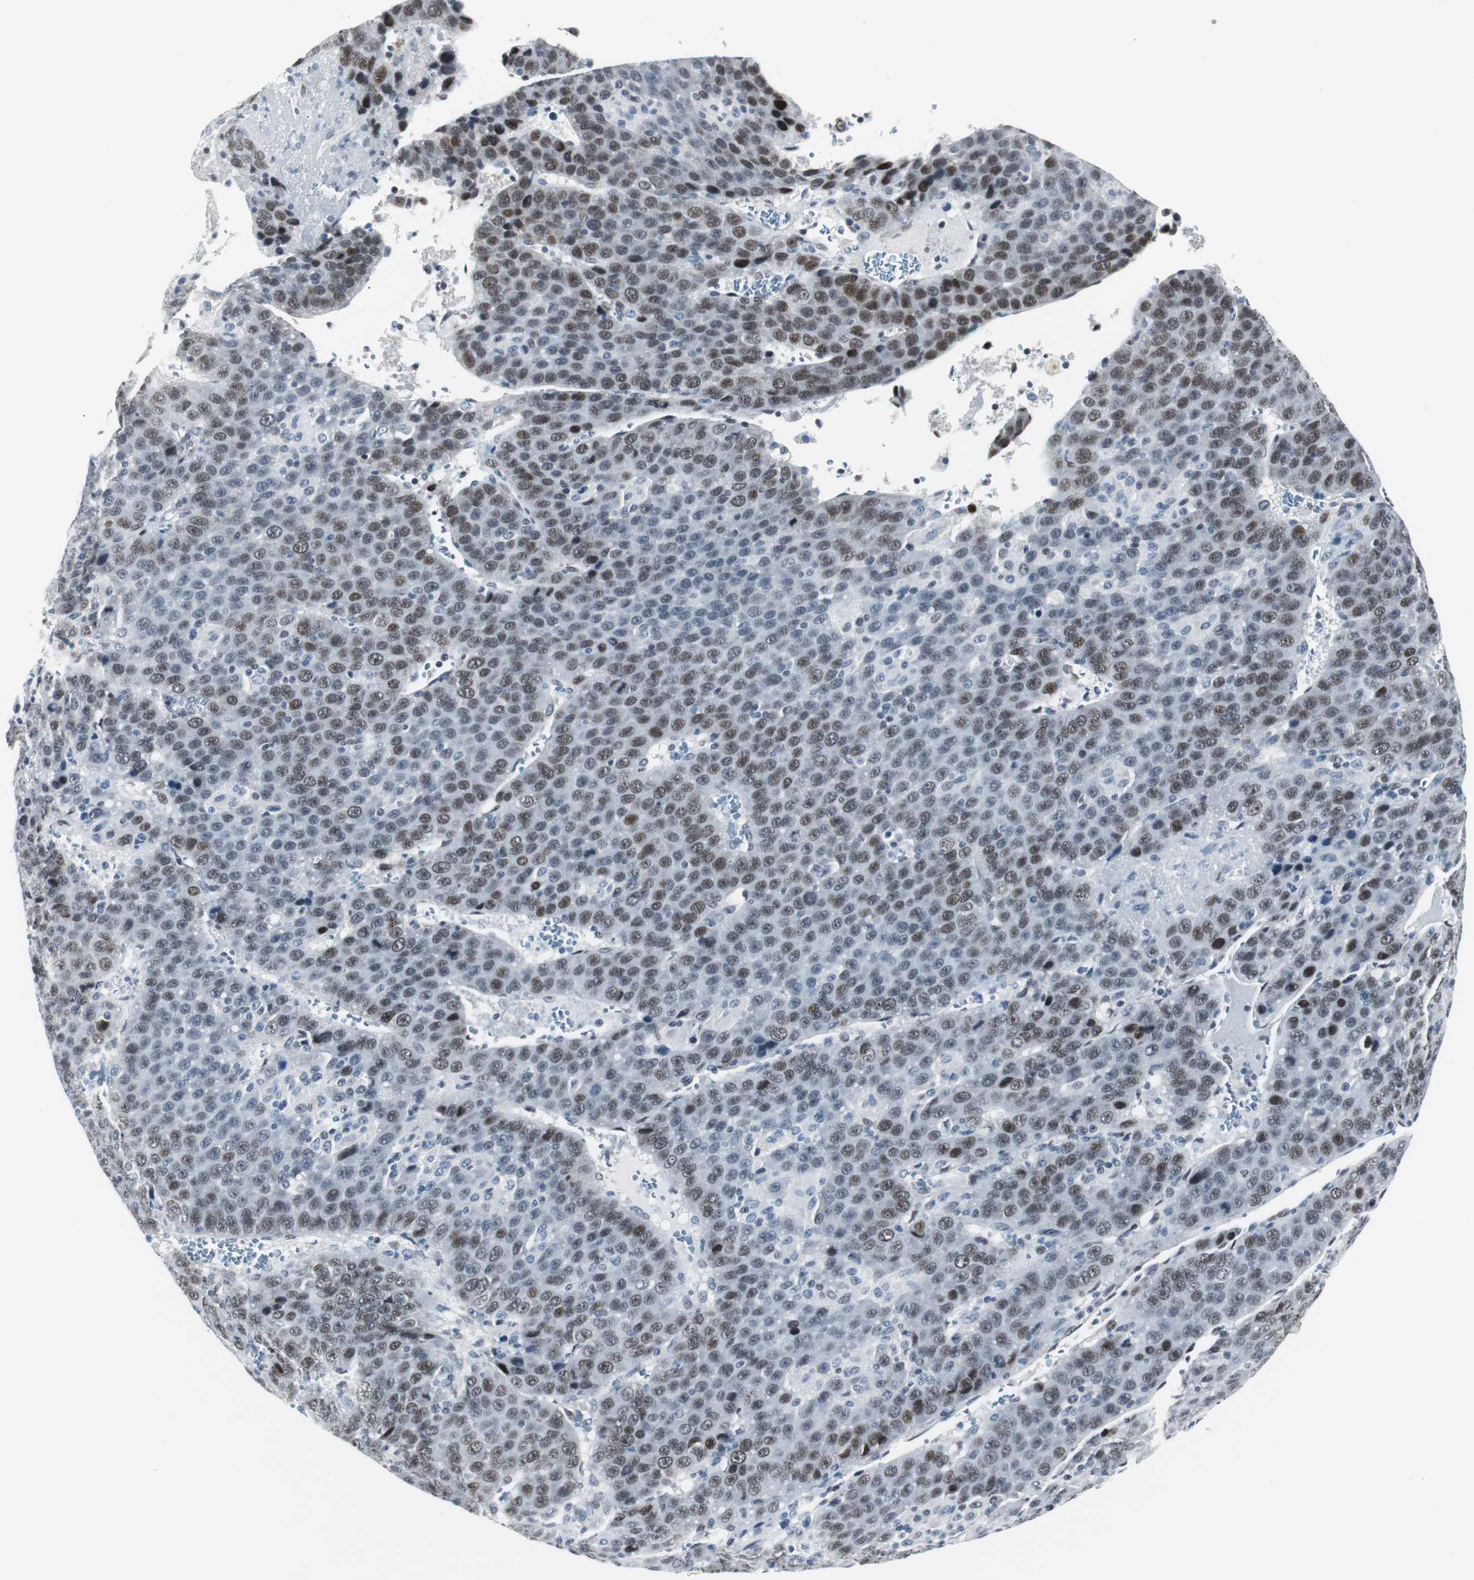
{"staining": {"intensity": "moderate", "quantity": "25%-75%", "location": "nuclear"}, "tissue": "liver cancer", "cell_type": "Tumor cells", "image_type": "cancer", "snomed": [{"axis": "morphology", "description": "Carcinoma, Hepatocellular, NOS"}, {"axis": "topography", "description": "Liver"}], "caption": "Liver hepatocellular carcinoma tissue shows moderate nuclear positivity in about 25%-75% of tumor cells, visualized by immunohistochemistry.", "gene": "MTA1", "patient": {"sex": "female", "age": 53}}